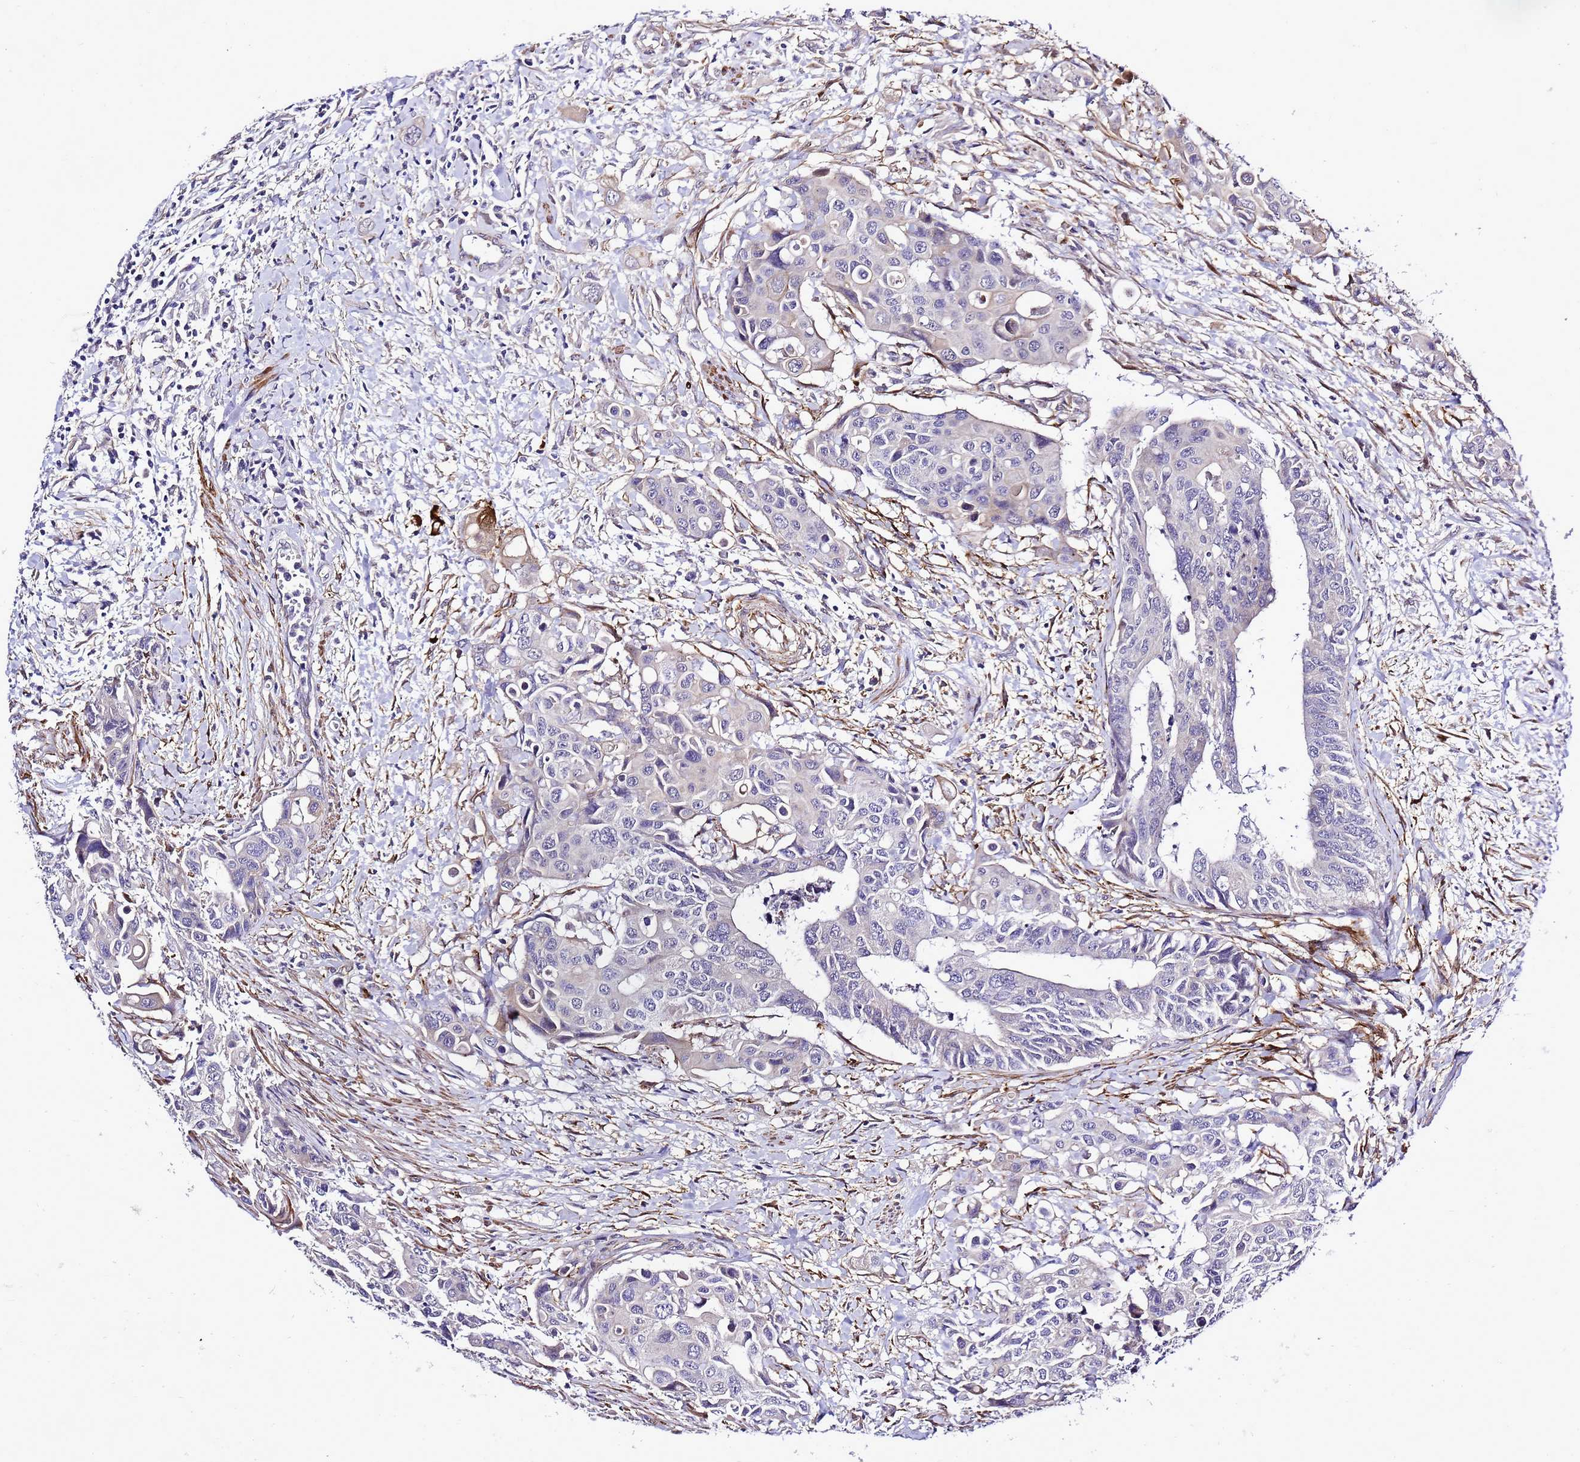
{"staining": {"intensity": "negative", "quantity": "none", "location": "none"}, "tissue": "colorectal cancer", "cell_type": "Tumor cells", "image_type": "cancer", "snomed": [{"axis": "morphology", "description": "Adenocarcinoma, NOS"}, {"axis": "topography", "description": "Colon"}], "caption": "Tumor cells show no significant expression in adenocarcinoma (colorectal). (Brightfield microscopy of DAB immunohistochemistry (IHC) at high magnification).", "gene": "GZF1", "patient": {"sex": "male", "age": 77}}